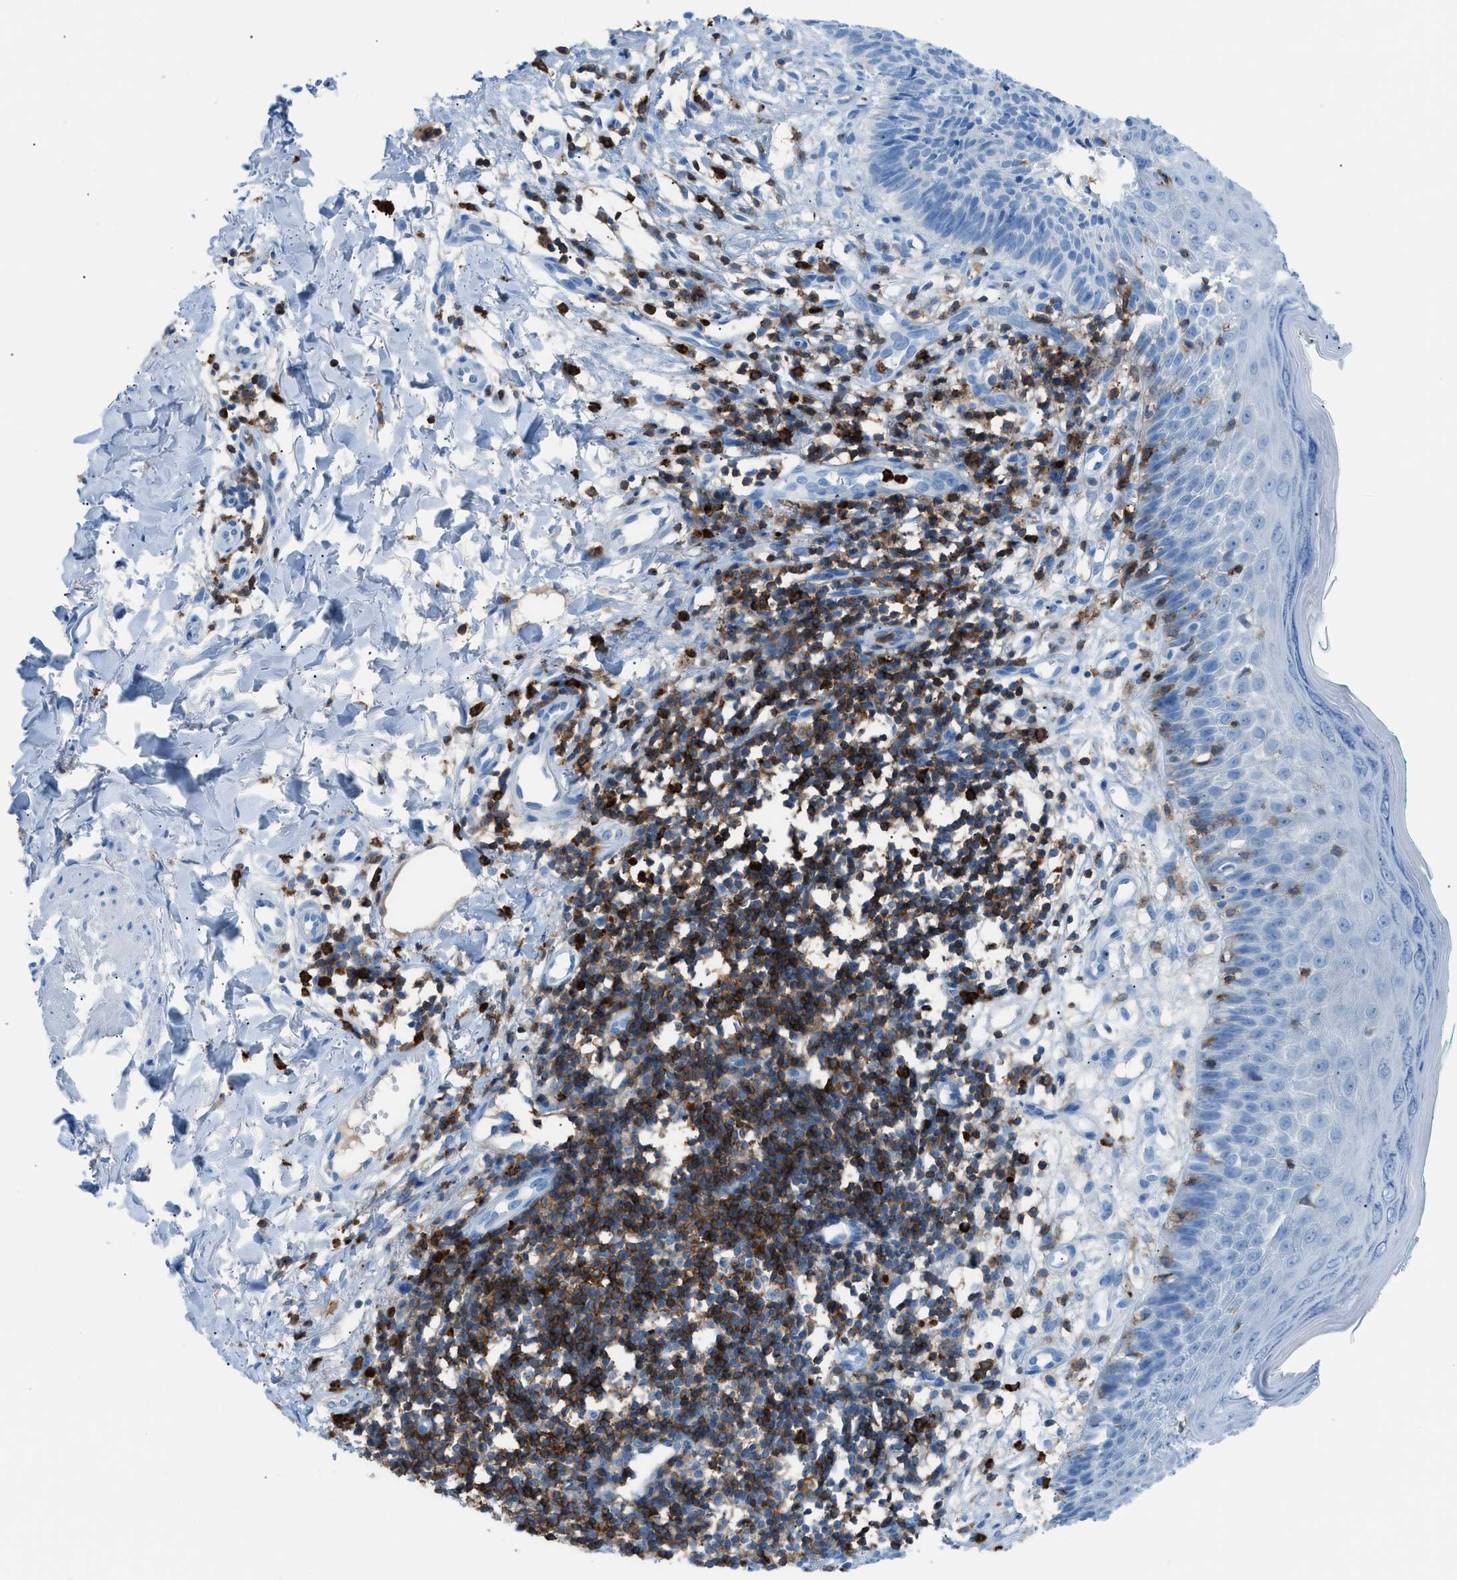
{"staining": {"intensity": "negative", "quantity": "none", "location": "none"}, "tissue": "skin cancer", "cell_type": "Tumor cells", "image_type": "cancer", "snomed": [{"axis": "morphology", "description": "Basal cell carcinoma"}, {"axis": "topography", "description": "Skin"}], "caption": "High magnification brightfield microscopy of skin cancer (basal cell carcinoma) stained with DAB (brown) and counterstained with hematoxylin (blue): tumor cells show no significant expression.", "gene": "ITGB2", "patient": {"sex": "male", "age": 60}}